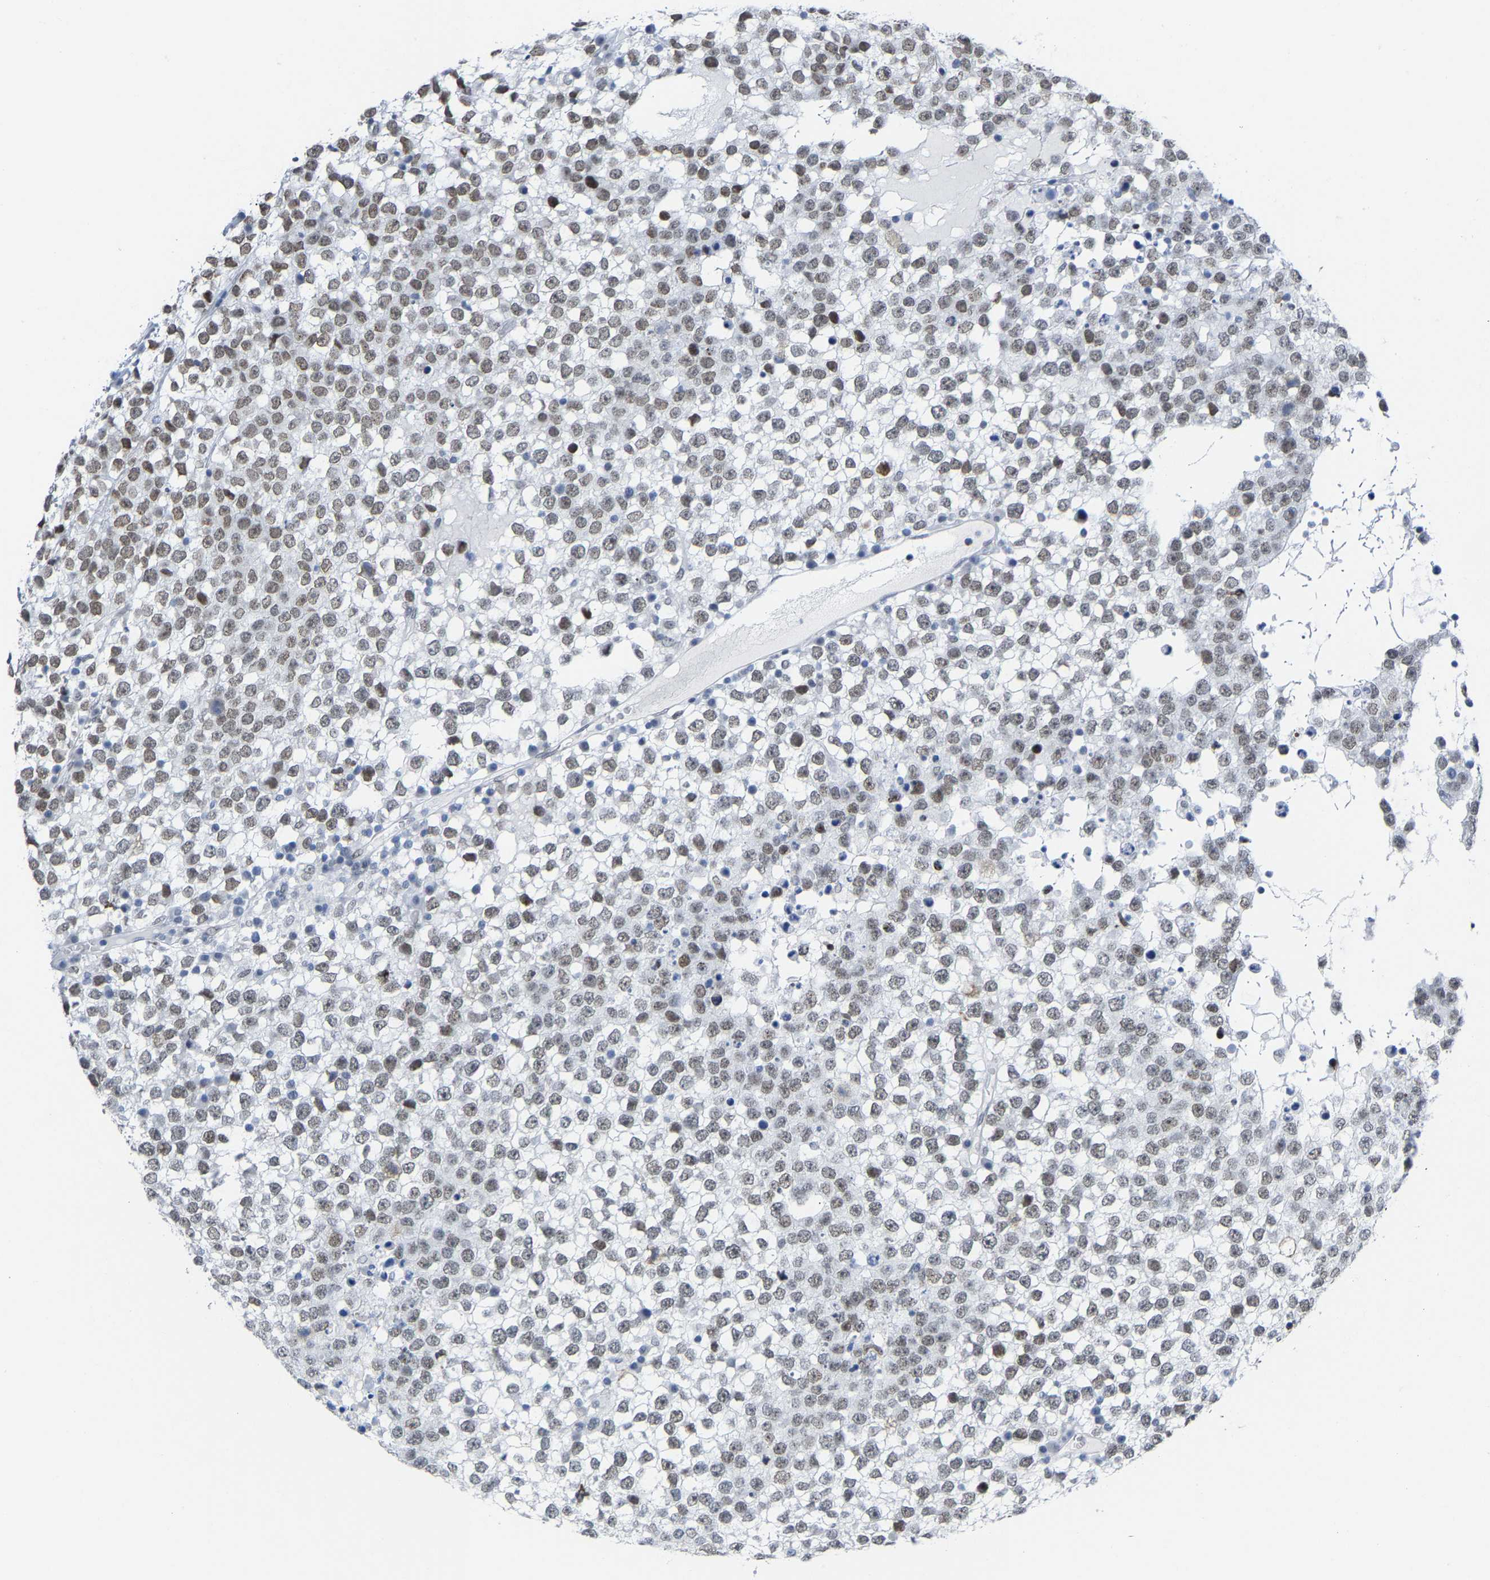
{"staining": {"intensity": "weak", "quantity": ">75%", "location": "nuclear"}, "tissue": "testis cancer", "cell_type": "Tumor cells", "image_type": "cancer", "snomed": [{"axis": "morphology", "description": "Seminoma, NOS"}, {"axis": "topography", "description": "Testis"}], "caption": "A brown stain labels weak nuclear expression of a protein in human testis cancer tumor cells. Using DAB (3,3'-diaminobenzidine) (brown) and hematoxylin (blue) stains, captured at high magnification using brightfield microscopy.", "gene": "FAM180A", "patient": {"sex": "male", "age": 65}}